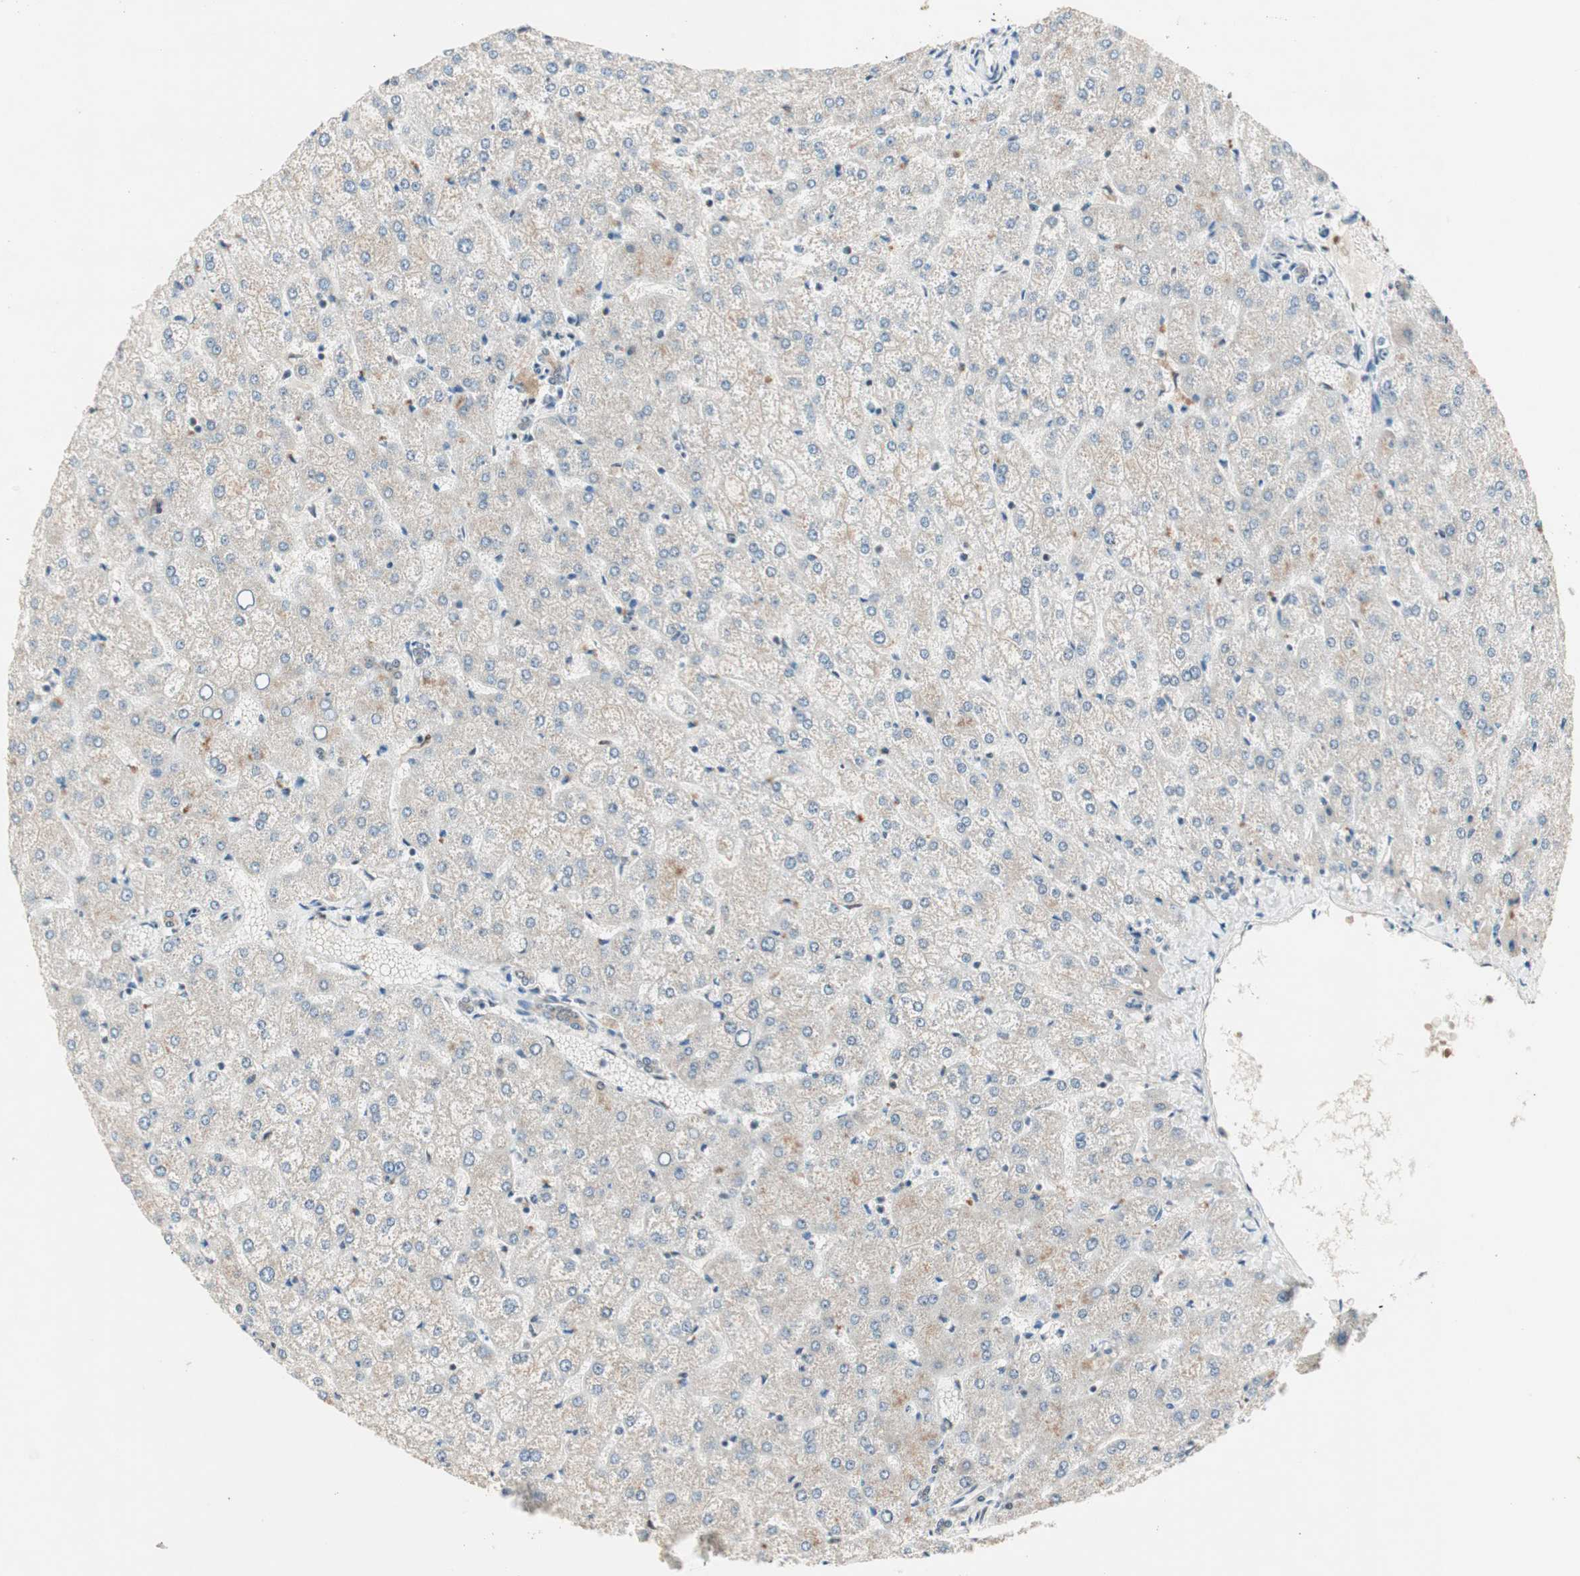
{"staining": {"intensity": "moderate", "quantity": ">75%", "location": "cytoplasmic/membranous,nuclear"}, "tissue": "liver", "cell_type": "Cholangiocytes", "image_type": "normal", "snomed": [{"axis": "morphology", "description": "Normal tissue, NOS"}, {"axis": "topography", "description": "Liver"}], "caption": "Liver stained with IHC exhibits moderate cytoplasmic/membranous,nuclear positivity in about >75% of cholangiocytes. (Brightfield microscopy of DAB IHC at high magnification).", "gene": "MDC1", "patient": {"sex": "female", "age": 32}}